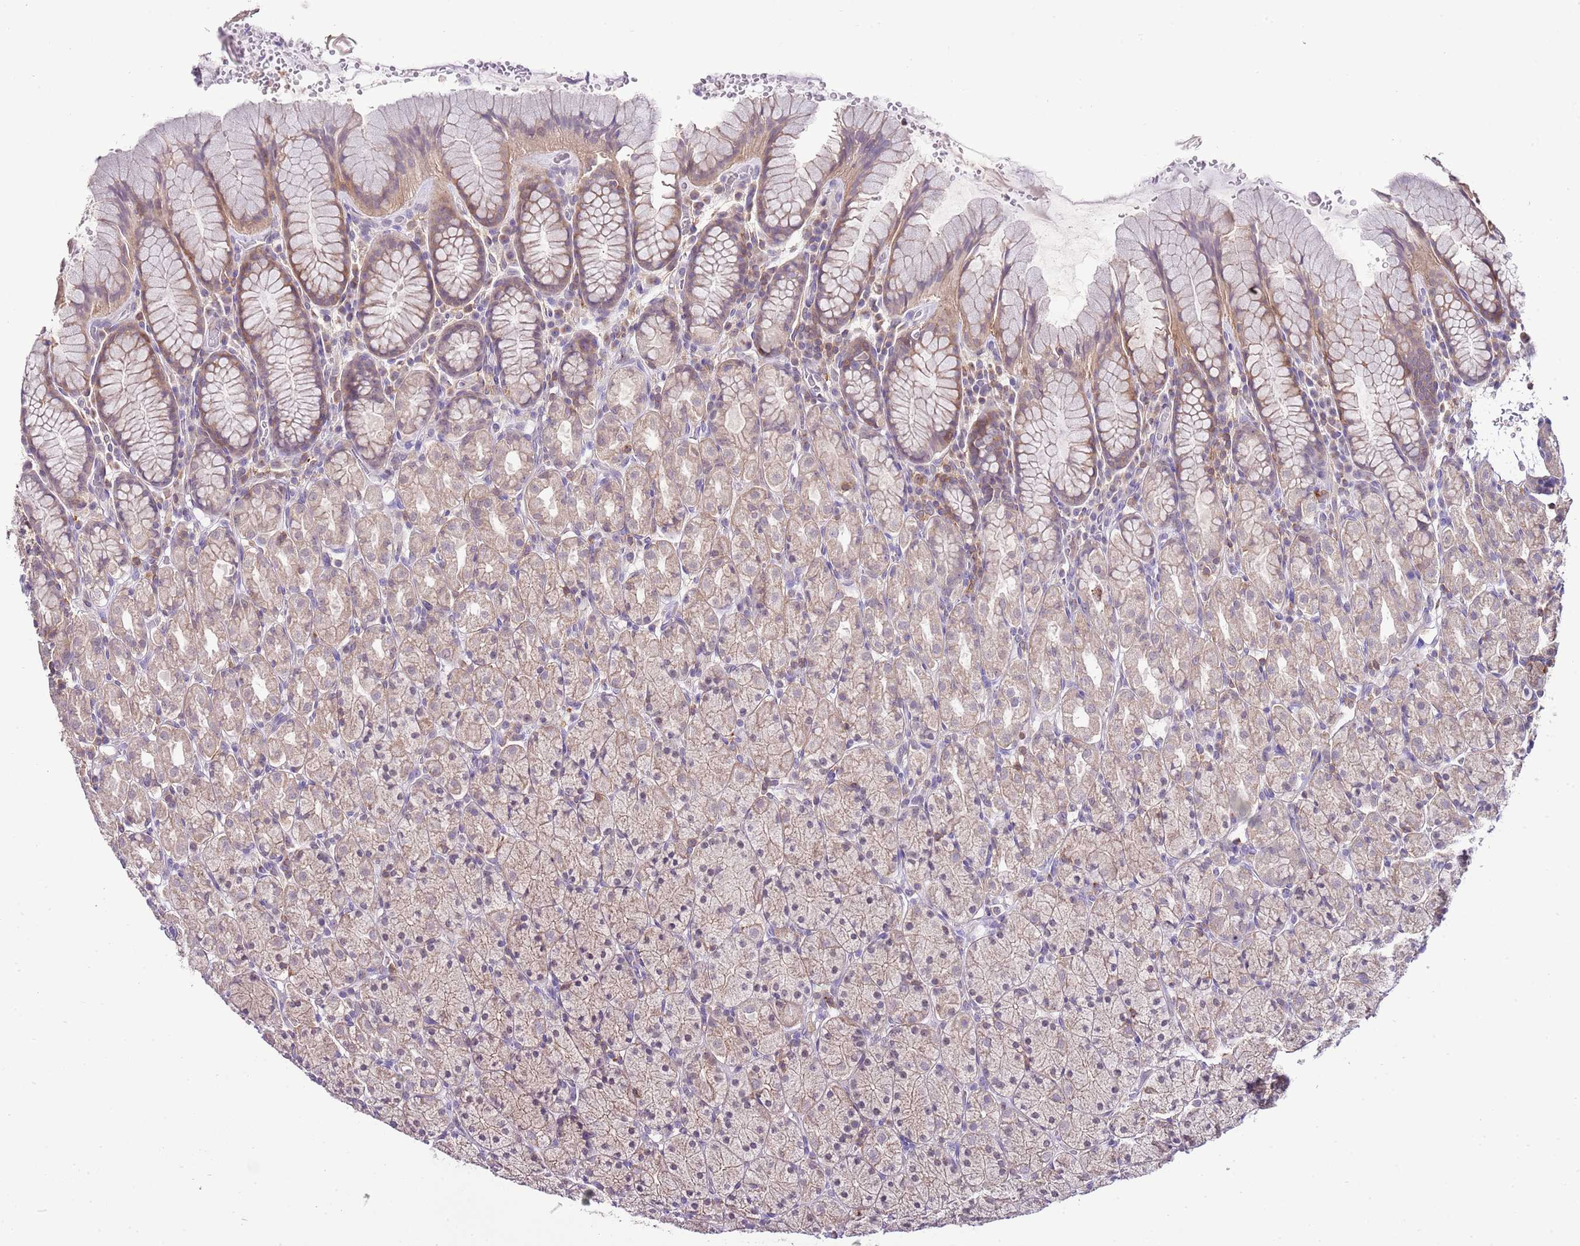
{"staining": {"intensity": "weak", "quantity": "25%-75%", "location": "cytoplasmic/membranous"}, "tissue": "stomach", "cell_type": "Glandular cells", "image_type": "normal", "snomed": [{"axis": "morphology", "description": "Normal tissue, NOS"}, {"axis": "topography", "description": "Stomach, upper"}, {"axis": "topography", "description": "Stomach"}], "caption": "Weak cytoplasmic/membranous protein staining is present in approximately 25%-75% of glandular cells in stomach. (DAB (3,3'-diaminobenzidine) = brown stain, brightfield microscopy at high magnification).", "gene": "EFHD1", "patient": {"sex": "male", "age": 62}}